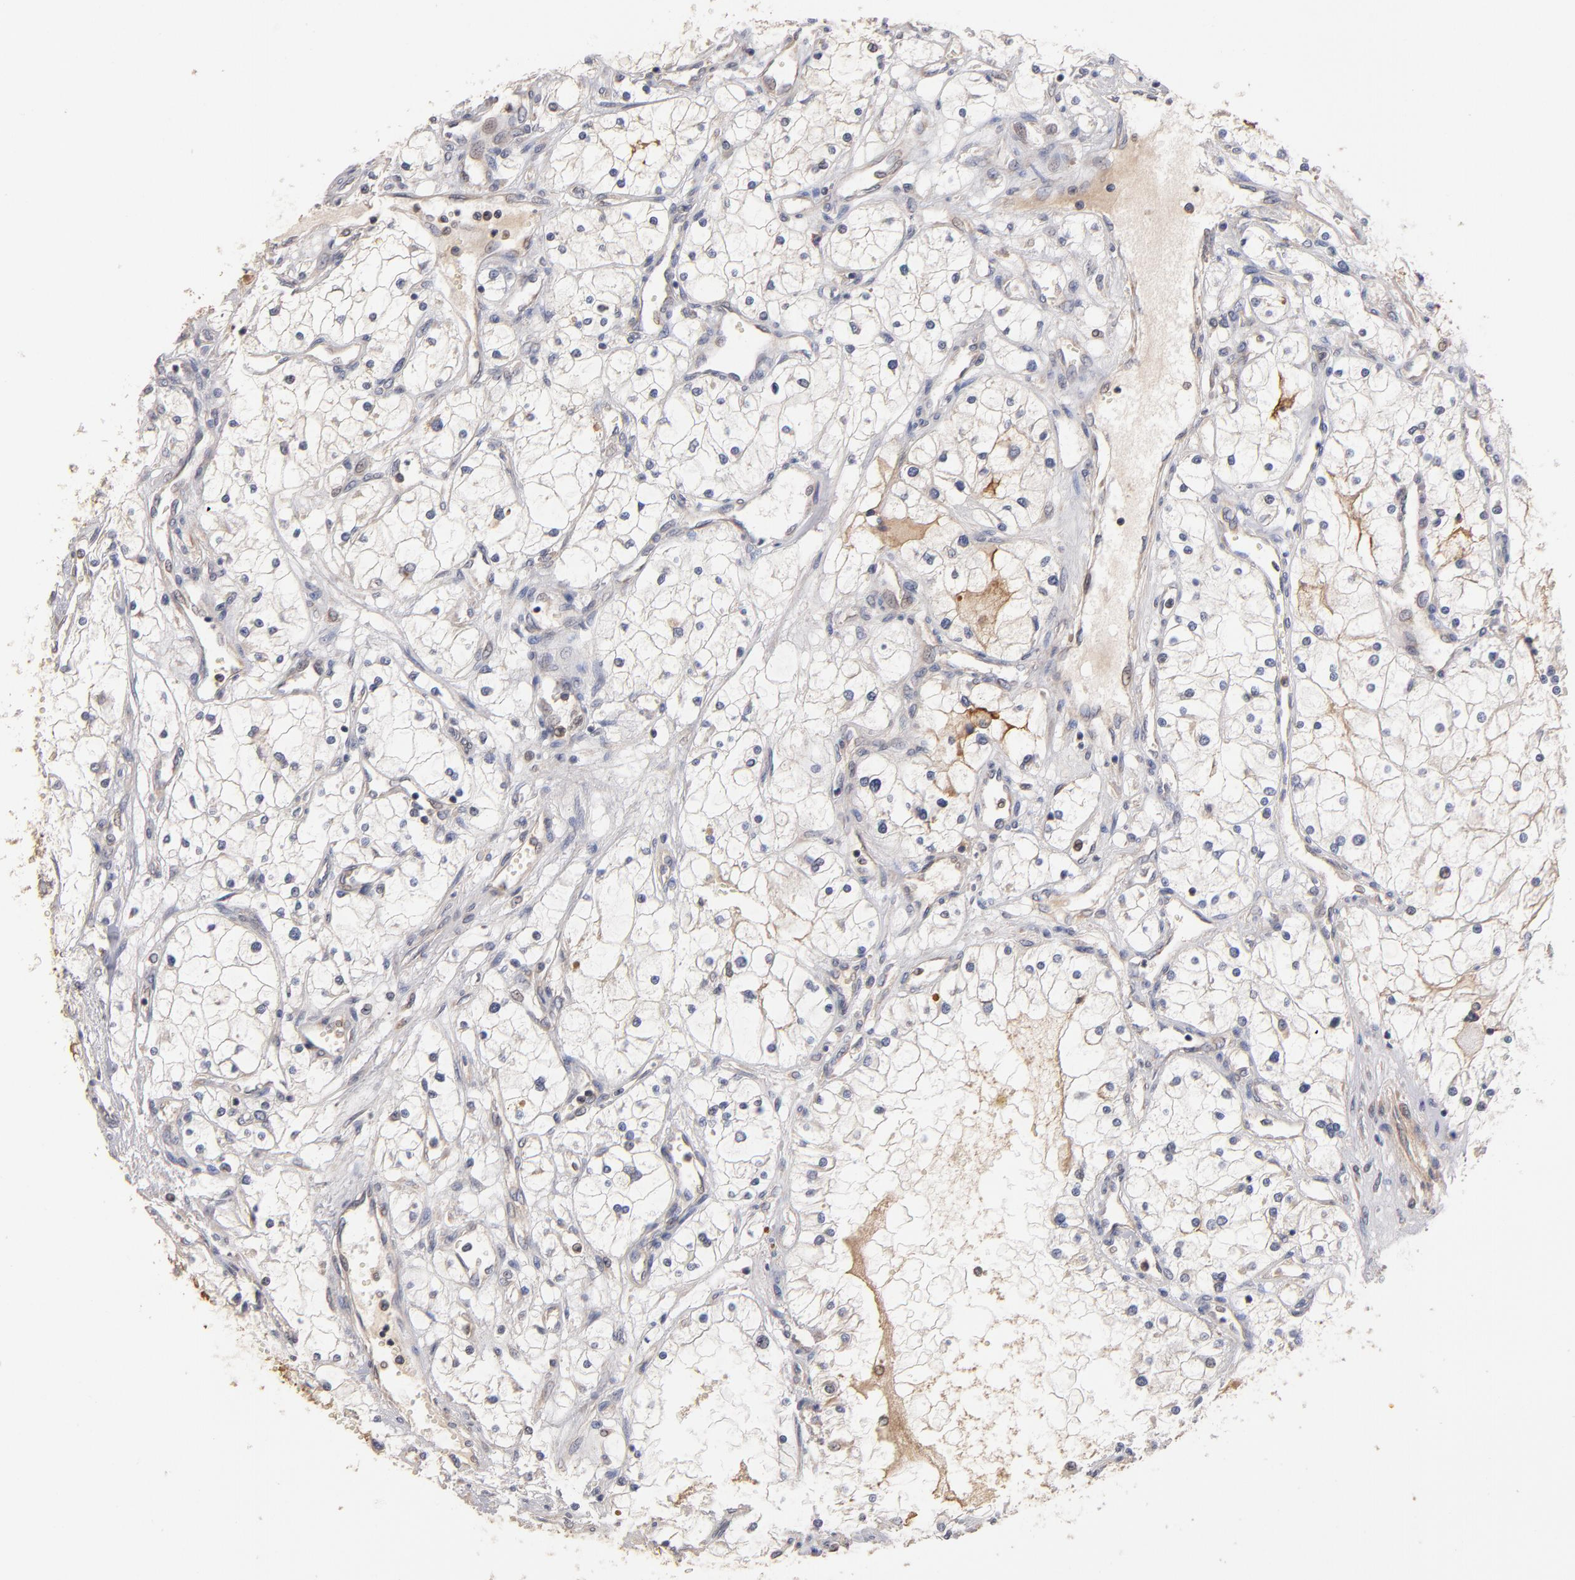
{"staining": {"intensity": "weak", "quantity": "<25%", "location": "cytoplasmic/membranous"}, "tissue": "renal cancer", "cell_type": "Tumor cells", "image_type": "cancer", "snomed": [{"axis": "morphology", "description": "Adenocarcinoma, NOS"}, {"axis": "topography", "description": "Kidney"}], "caption": "Human renal cancer stained for a protein using immunohistochemistry exhibits no staining in tumor cells.", "gene": "DACT1", "patient": {"sex": "male", "age": 61}}